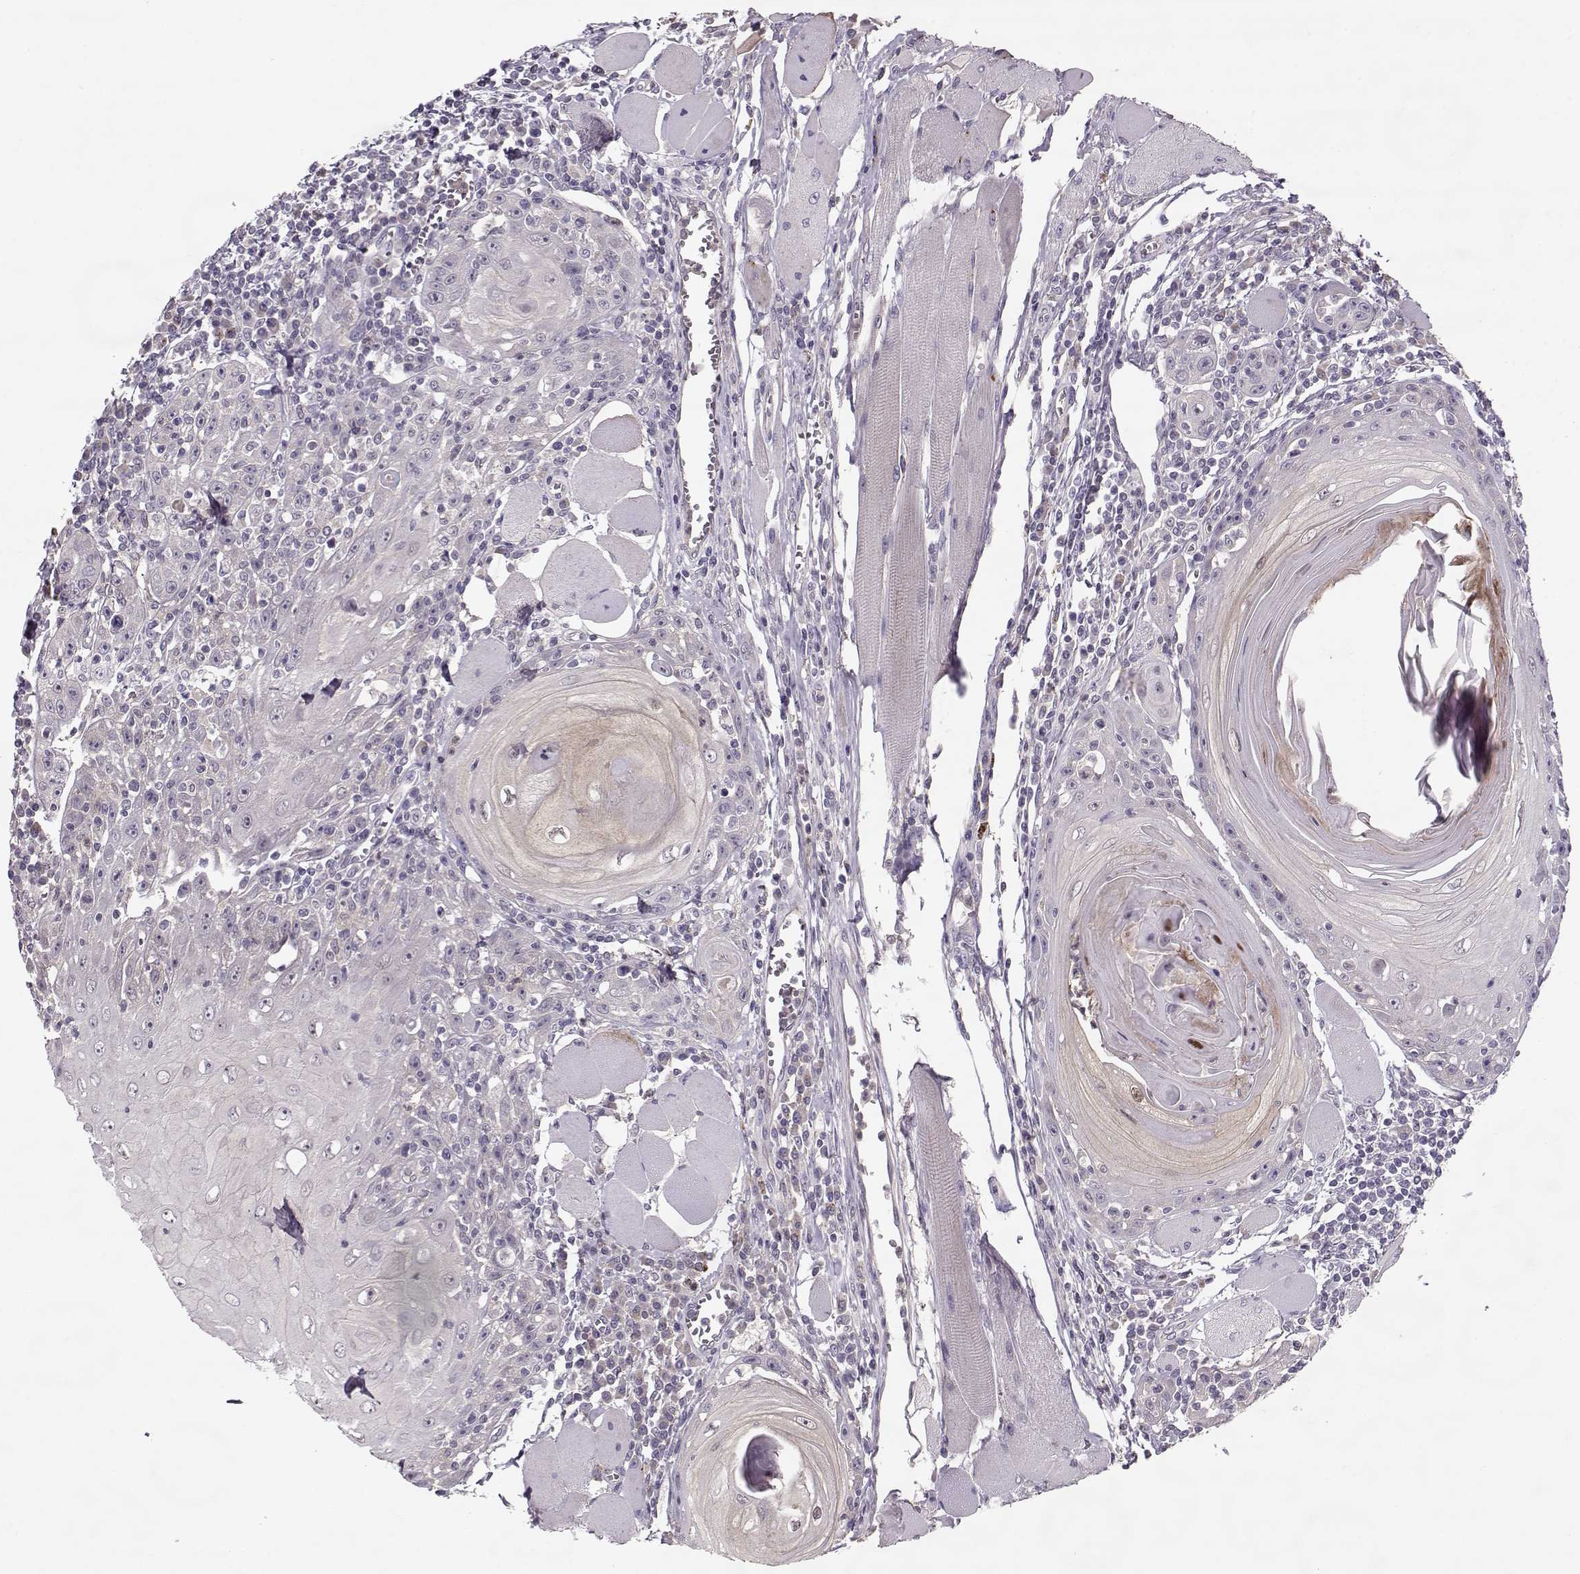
{"staining": {"intensity": "weak", "quantity": "25%-75%", "location": "cytoplasmic/membranous"}, "tissue": "head and neck cancer", "cell_type": "Tumor cells", "image_type": "cancer", "snomed": [{"axis": "morphology", "description": "Normal tissue, NOS"}, {"axis": "morphology", "description": "Squamous cell carcinoma, NOS"}, {"axis": "topography", "description": "Oral tissue"}, {"axis": "topography", "description": "Head-Neck"}], "caption": "The micrograph exhibits immunohistochemical staining of squamous cell carcinoma (head and neck). There is weak cytoplasmic/membranous staining is present in approximately 25%-75% of tumor cells. (IHC, brightfield microscopy, high magnification).", "gene": "ACOT11", "patient": {"sex": "male", "age": 52}}